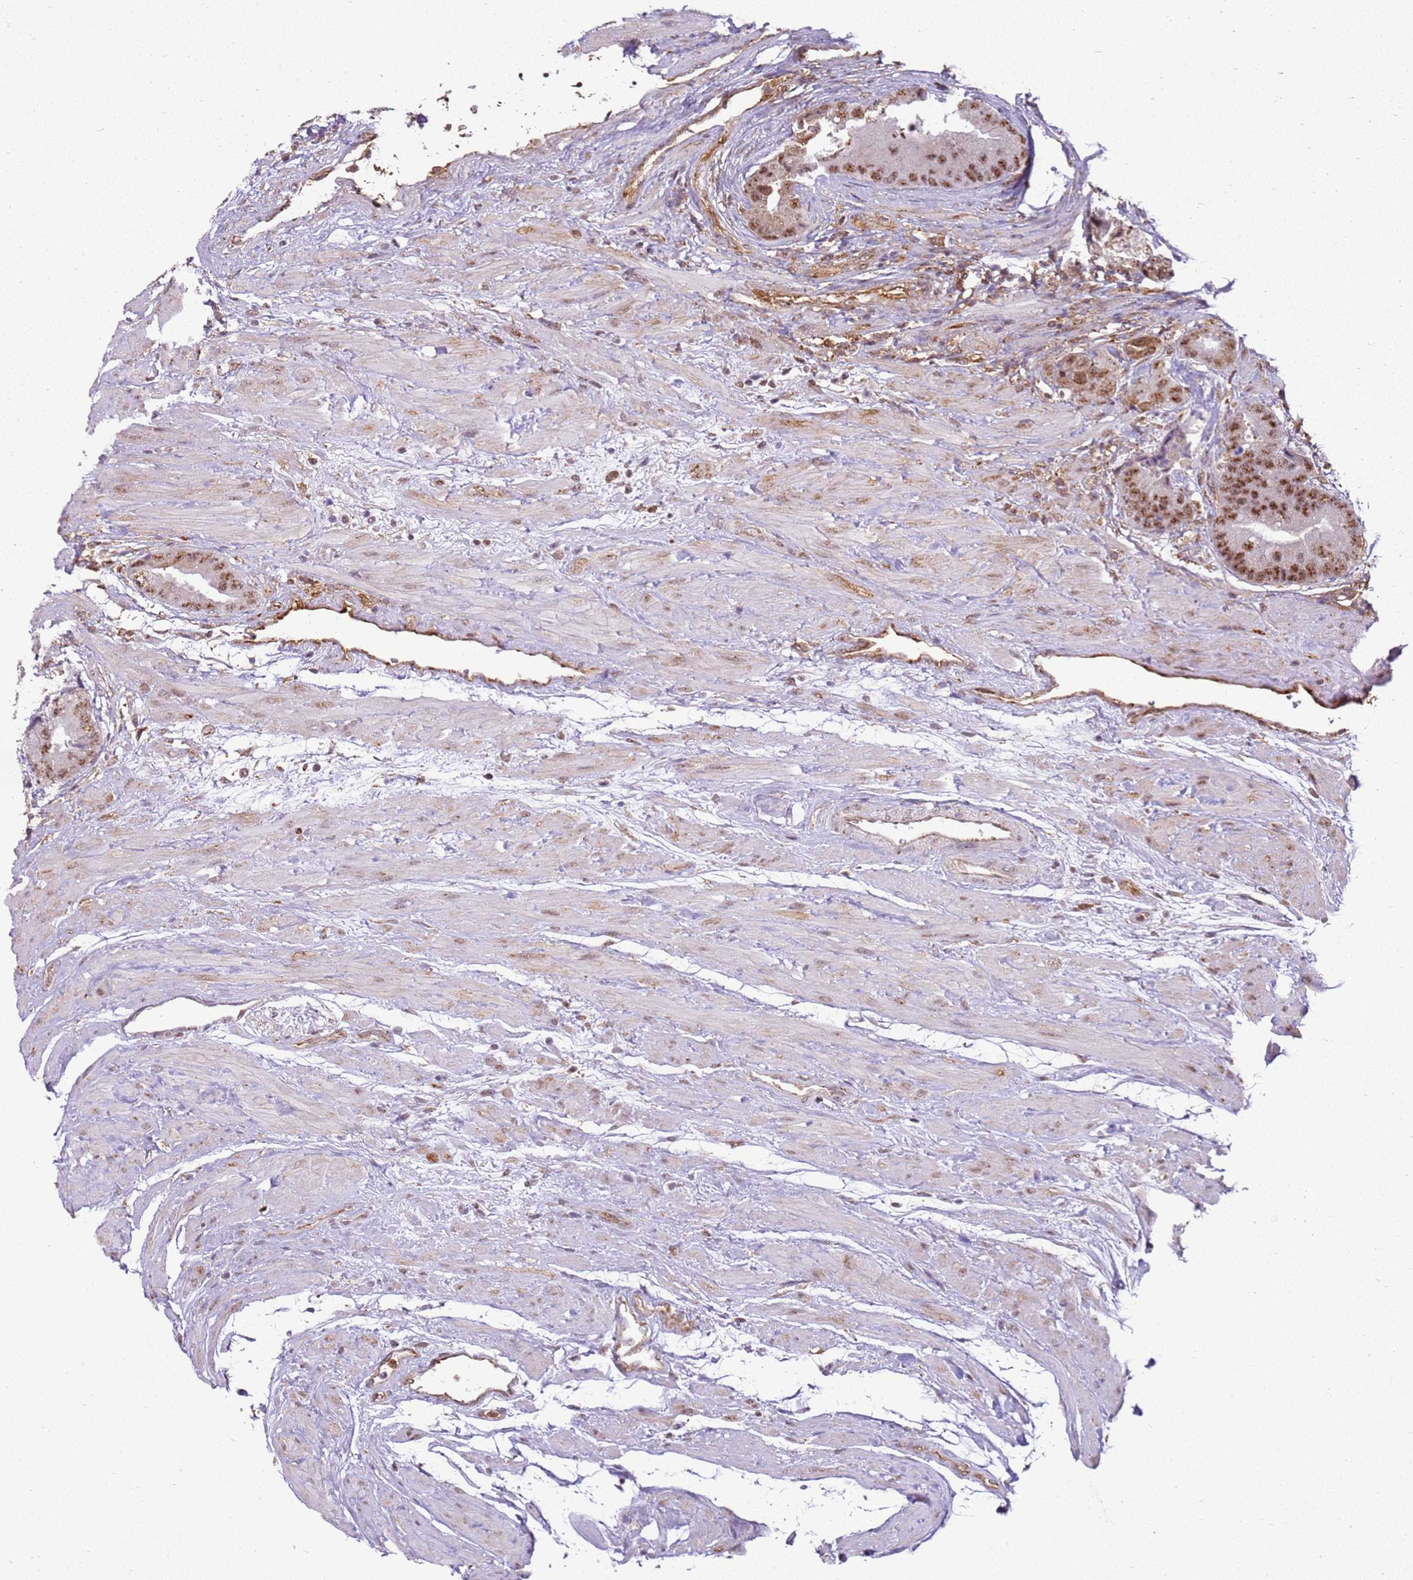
{"staining": {"intensity": "moderate", "quantity": ">75%", "location": "nuclear"}, "tissue": "prostate cancer", "cell_type": "Tumor cells", "image_type": "cancer", "snomed": [{"axis": "morphology", "description": "Adenocarcinoma, High grade"}, {"axis": "topography", "description": "Prostate"}], "caption": "Immunohistochemical staining of human prostate cancer (high-grade adenocarcinoma) shows medium levels of moderate nuclear staining in about >75% of tumor cells.", "gene": "GABRE", "patient": {"sex": "male", "age": 70}}